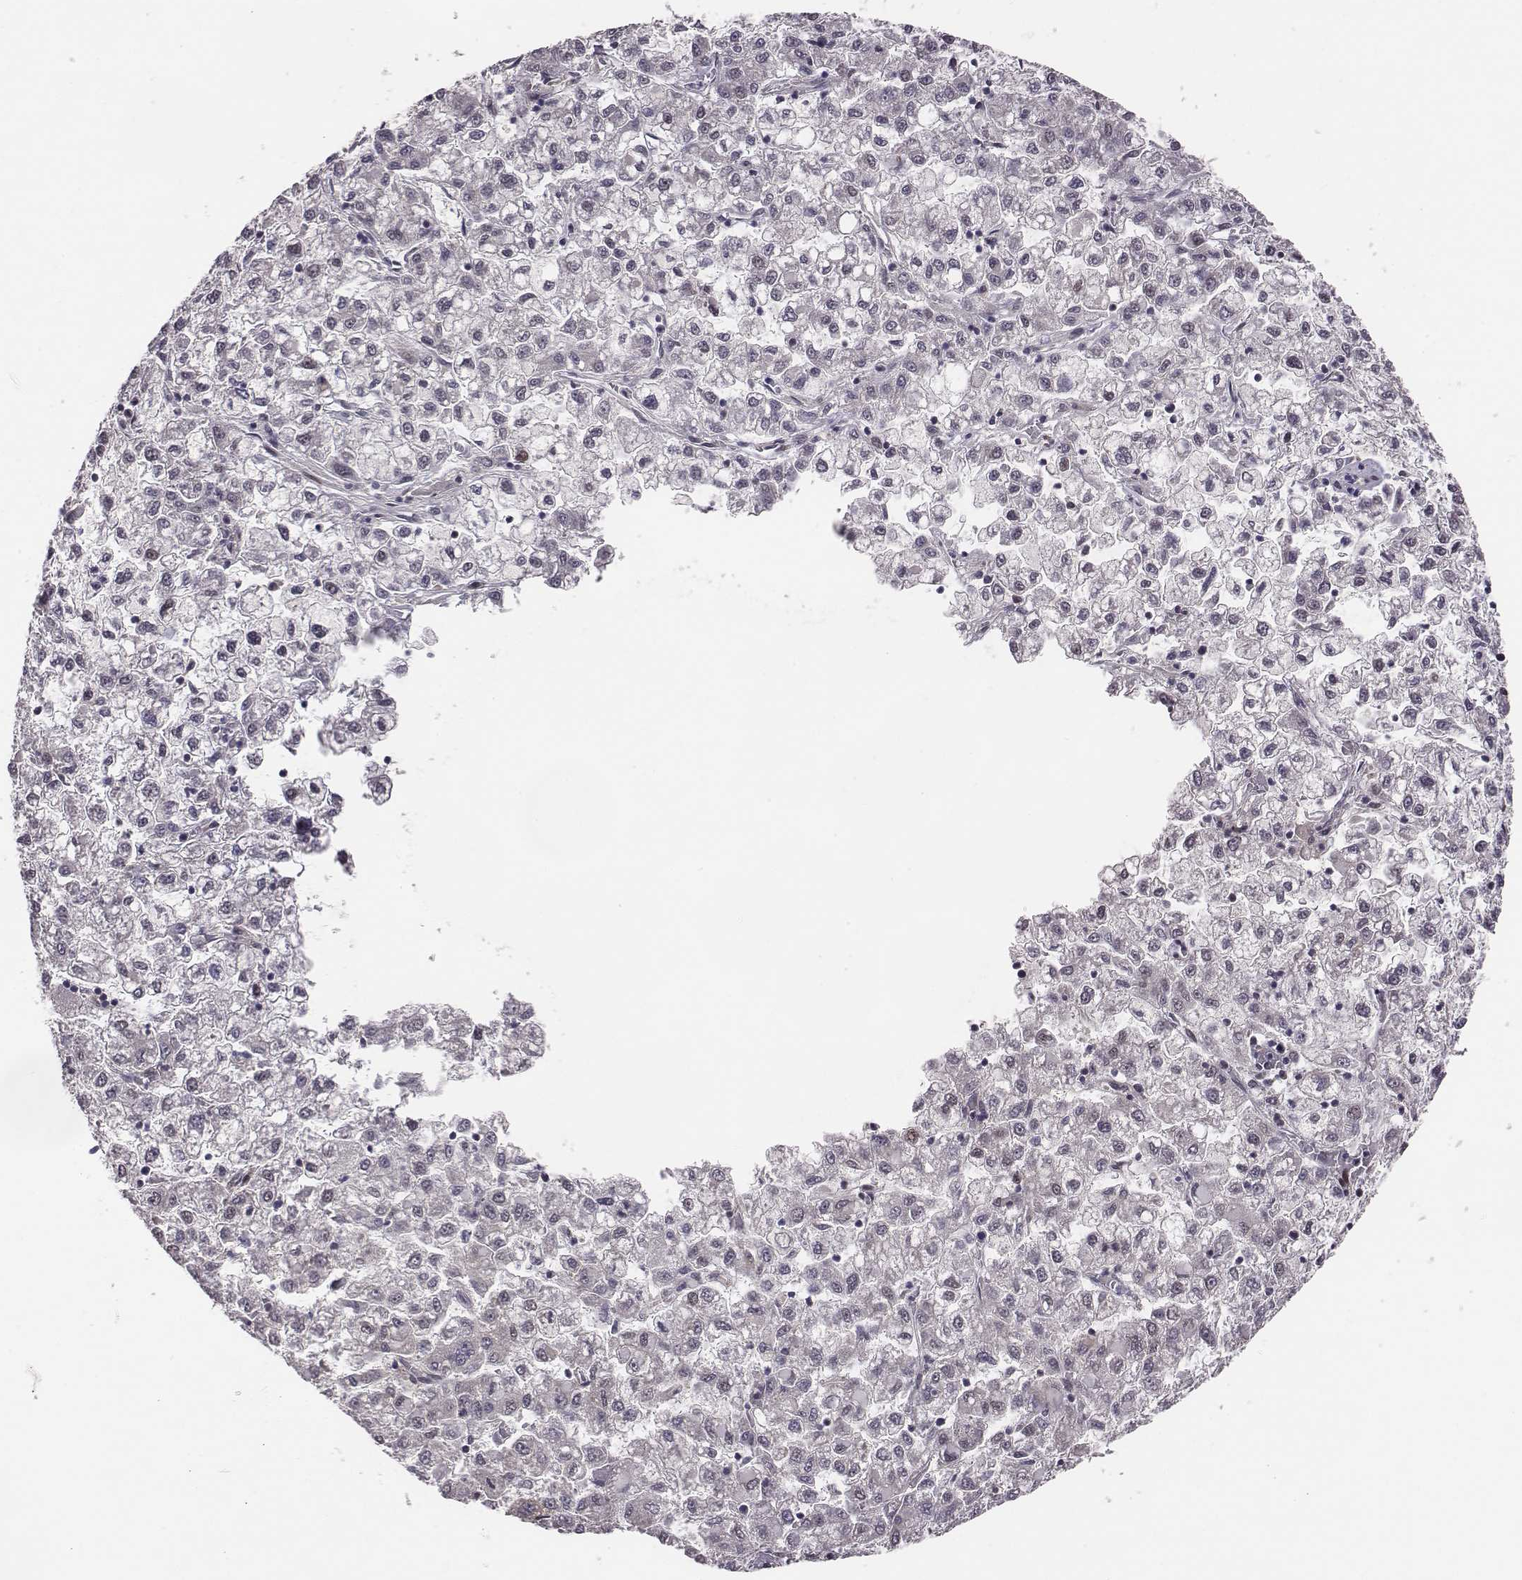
{"staining": {"intensity": "negative", "quantity": "none", "location": "none"}, "tissue": "liver cancer", "cell_type": "Tumor cells", "image_type": "cancer", "snomed": [{"axis": "morphology", "description": "Carcinoma, Hepatocellular, NOS"}, {"axis": "topography", "description": "Liver"}], "caption": "This micrograph is of liver cancer stained with immunohistochemistry to label a protein in brown with the nuclei are counter-stained blue. There is no staining in tumor cells.", "gene": "SMURF2", "patient": {"sex": "male", "age": 40}}